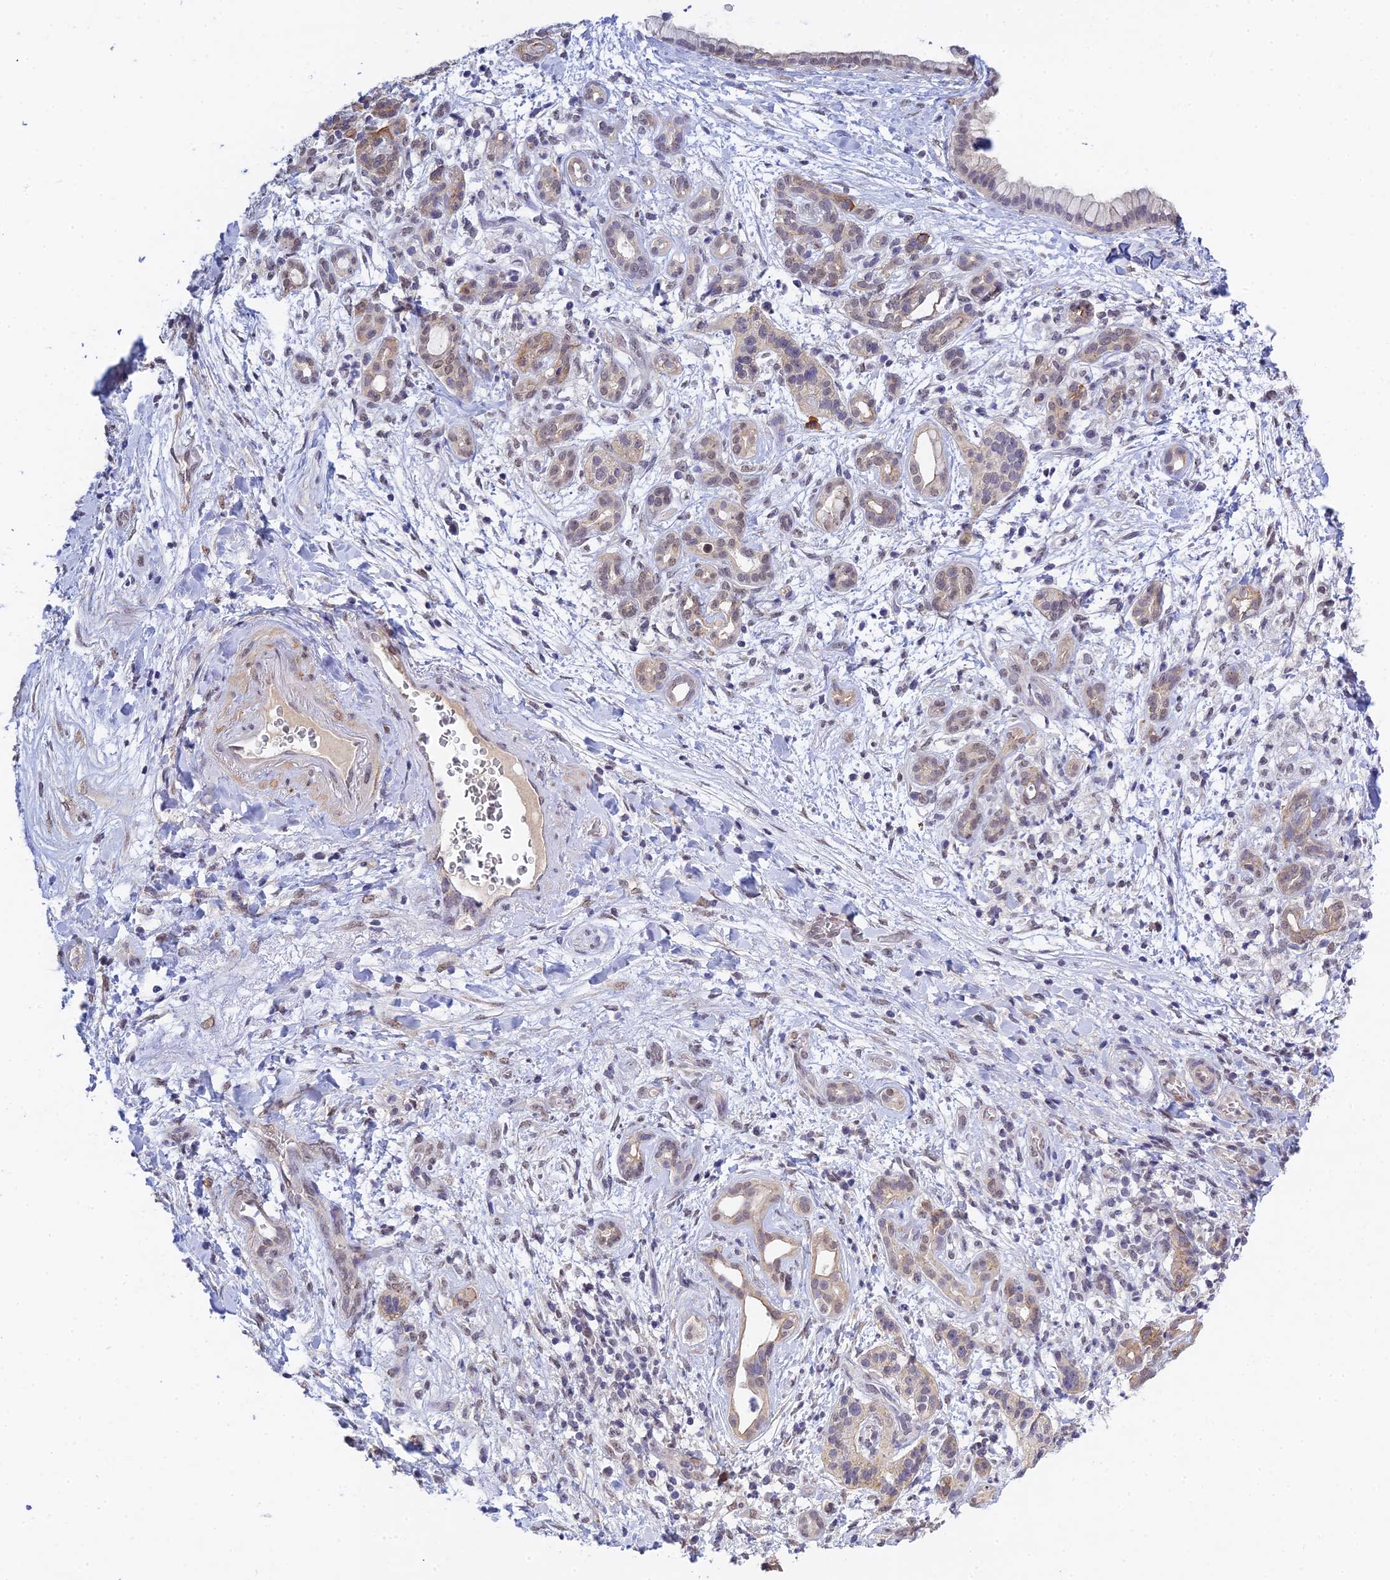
{"staining": {"intensity": "weak", "quantity": "<25%", "location": "nuclear"}, "tissue": "pancreatic cancer", "cell_type": "Tumor cells", "image_type": "cancer", "snomed": [{"axis": "morphology", "description": "Adenocarcinoma, NOS"}, {"axis": "topography", "description": "Pancreas"}], "caption": "This is an immunohistochemistry (IHC) micrograph of human pancreatic cancer. There is no expression in tumor cells.", "gene": "HOXB1", "patient": {"sex": "female", "age": 78}}